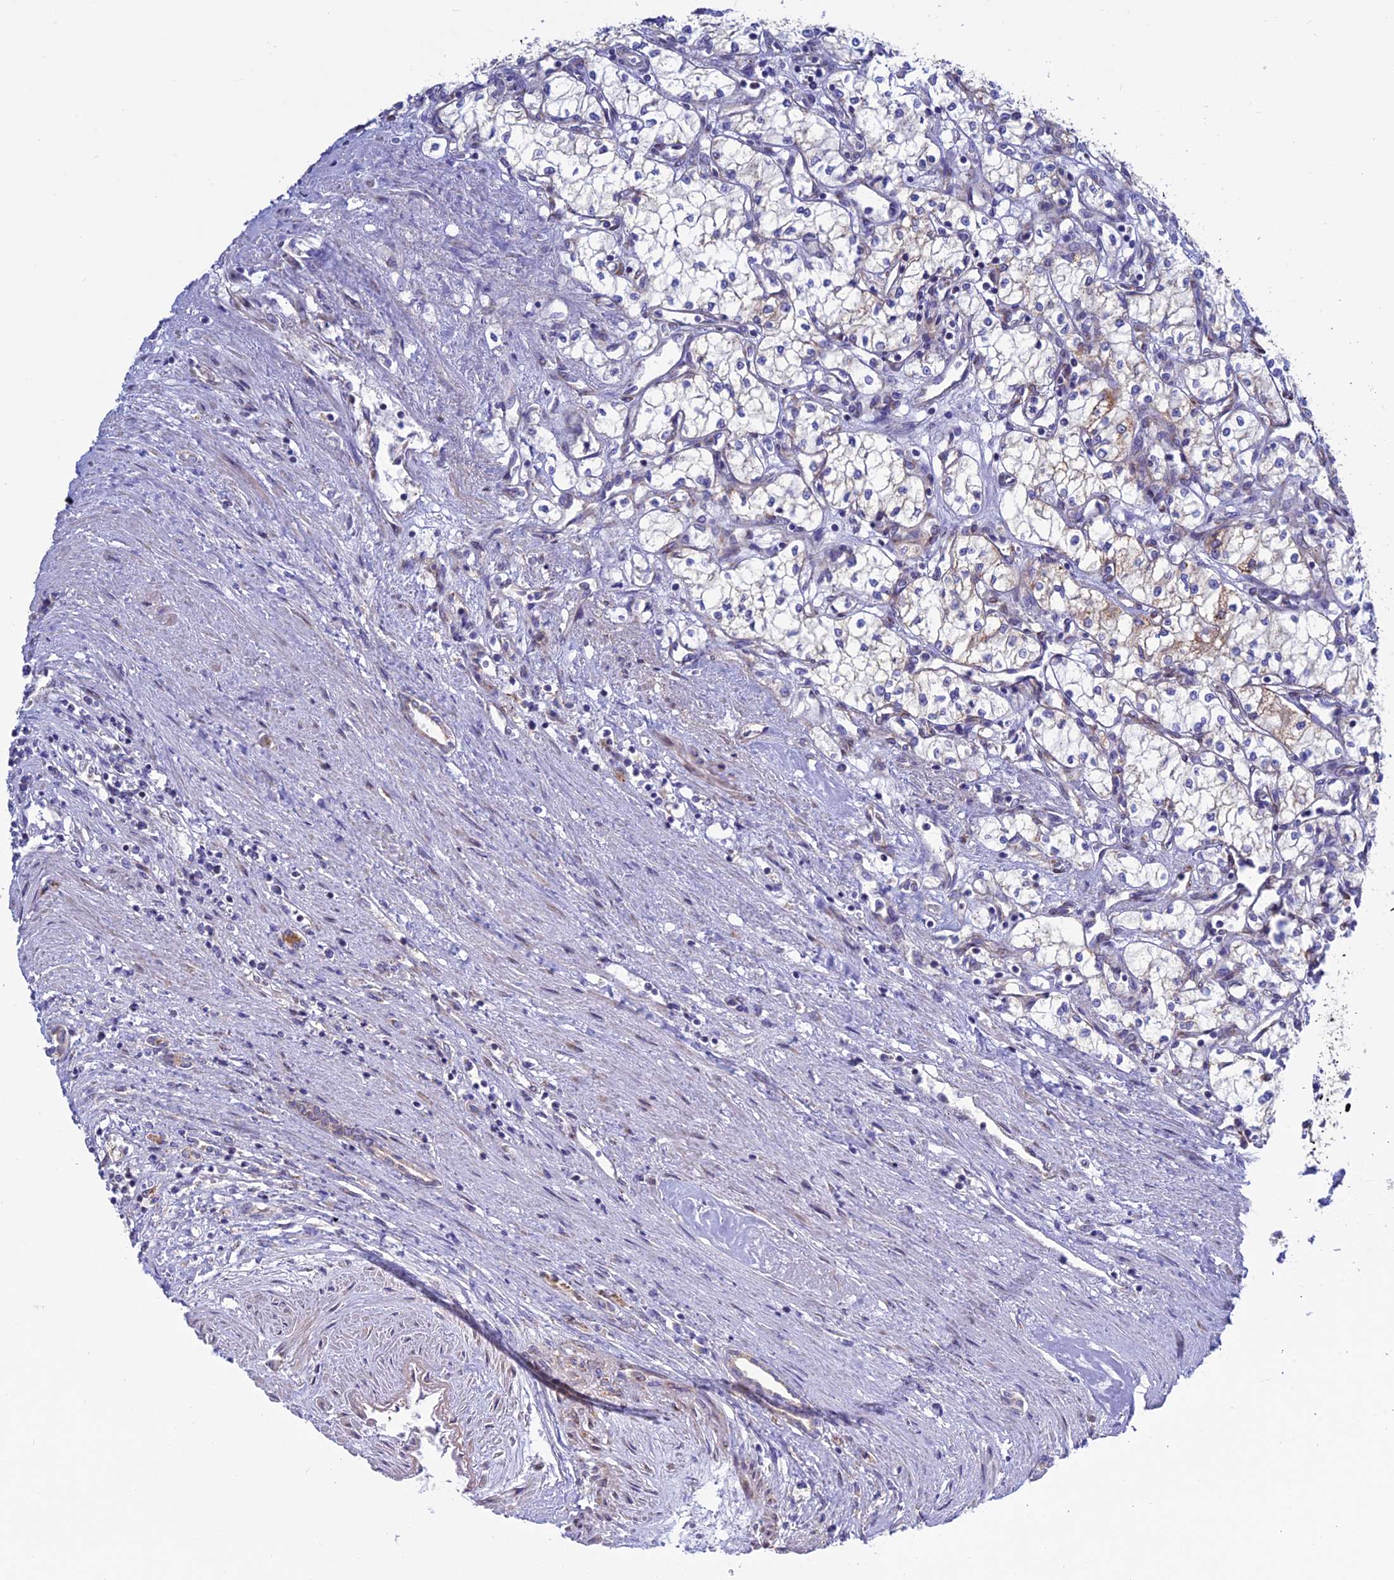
{"staining": {"intensity": "weak", "quantity": "<25%", "location": "cytoplasmic/membranous"}, "tissue": "renal cancer", "cell_type": "Tumor cells", "image_type": "cancer", "snomed": [{"axis": "morphology", "description": "Adenocarcinoma, NOS"}, {"axis": "topography", "description": "Kidney"}], "caption": "Protein analysis of renal cancer (adenocarcinoma) demonstrates no significant staining in tumor cells.", "gene": "ETFDH", "patient": {"sex": "male", "age": 59}}